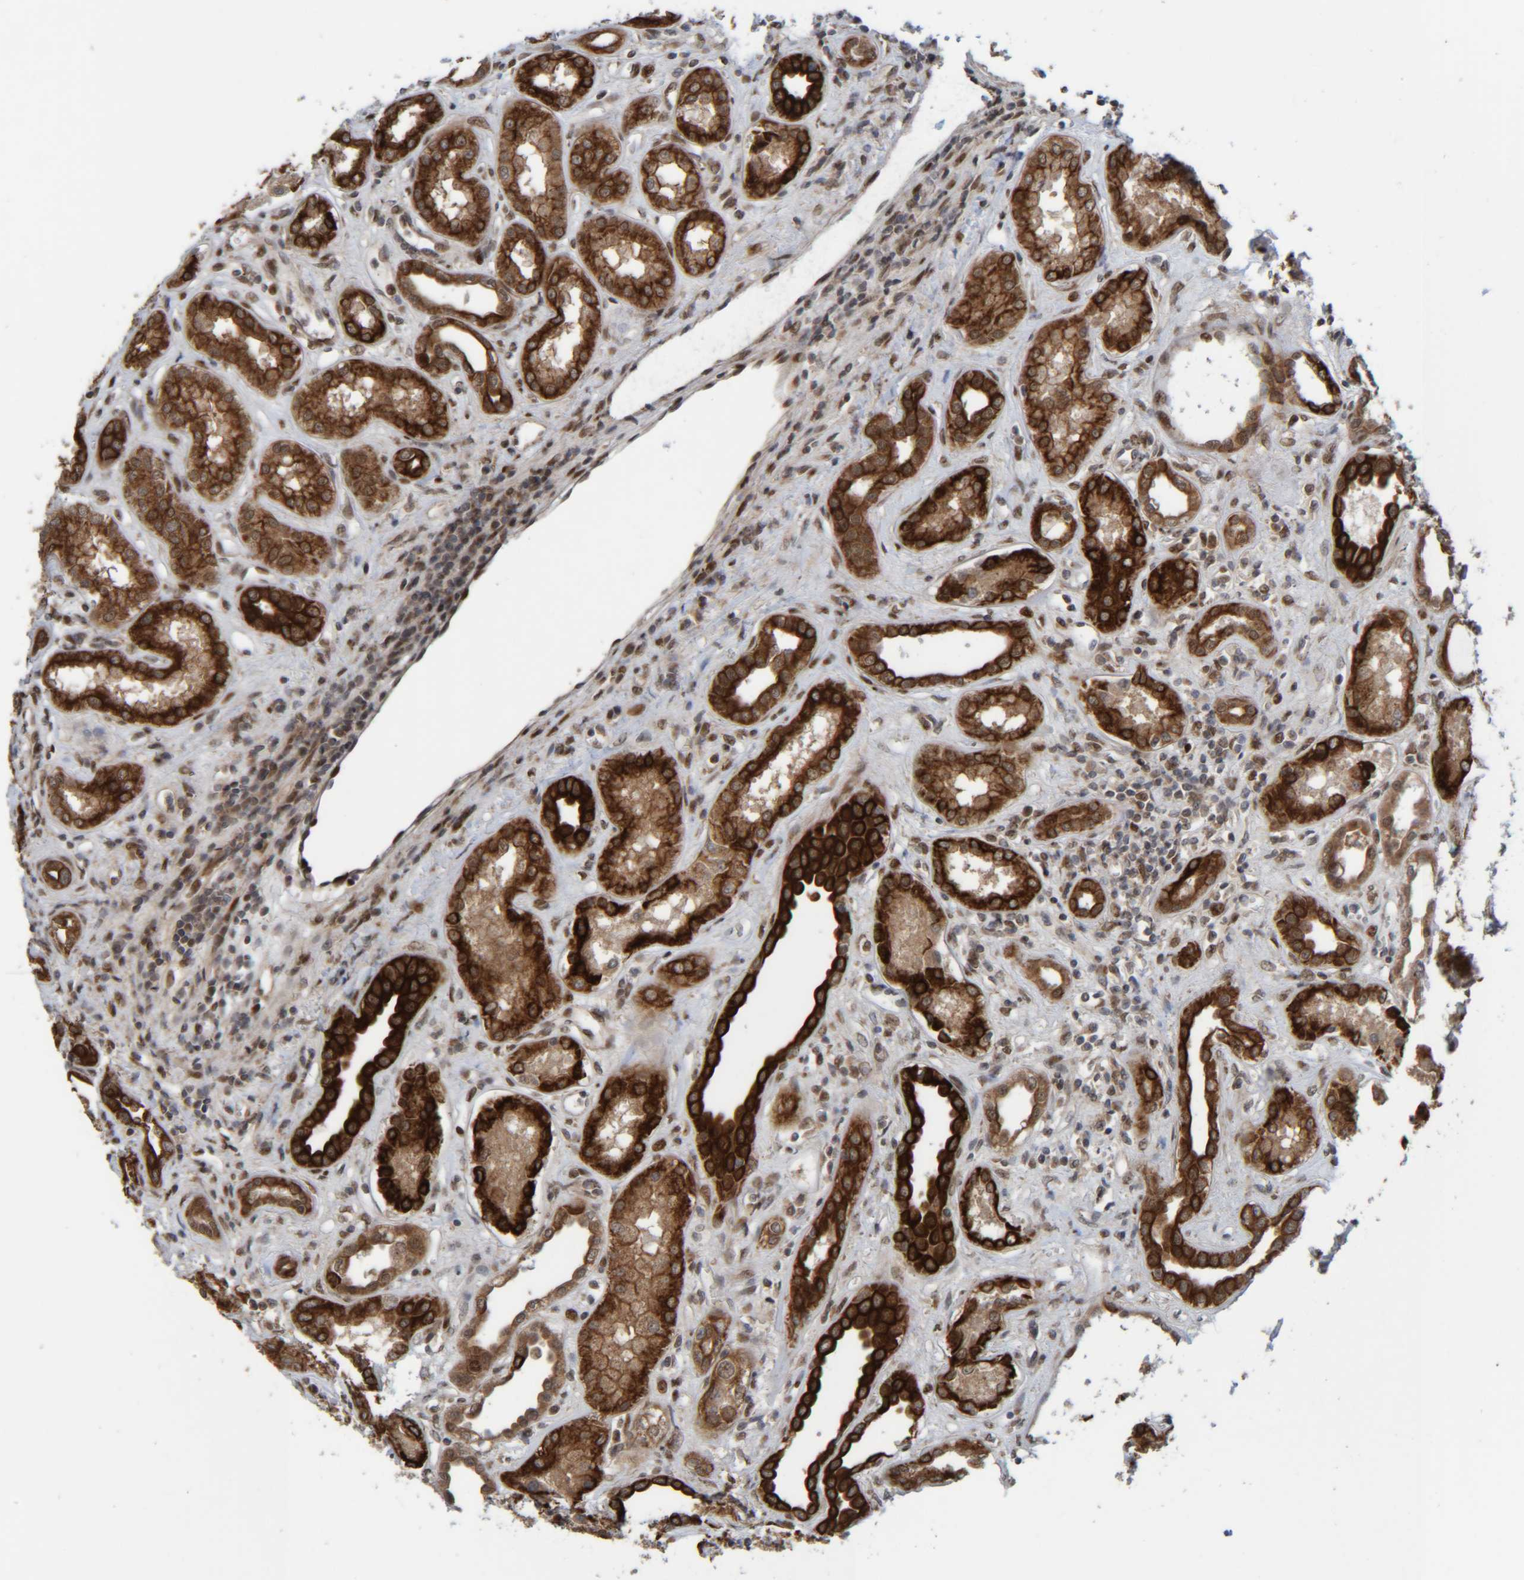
{"staining": {"intensity": "strong", "quantity": "25%-75%", "location": "cytoplasmic/membranous,nuclear"}, "tissue": "kidney", "cell_type": "Cells in glomeruli", "image_type": "normal", "snomed": [{"axis": "morphology", "description": "Normal tissue, NOS"}, {"axis": "topography", "description": "Kidney"}], "caption": "Immunohistochemistry (IHC) photomicrograph of unremarkable kidney: human kidney stained using immunohistochemistry (IHC) demonstrates high levels of strong protein expression localized specifically in the cytoplasmic/membranous,nuclear of cells in glomeruli, appearing as a cytoplasmic/membranous,nuclear brown color.", "gene": "CCDC57", "patient": {"sex": "male", "age": 59}}